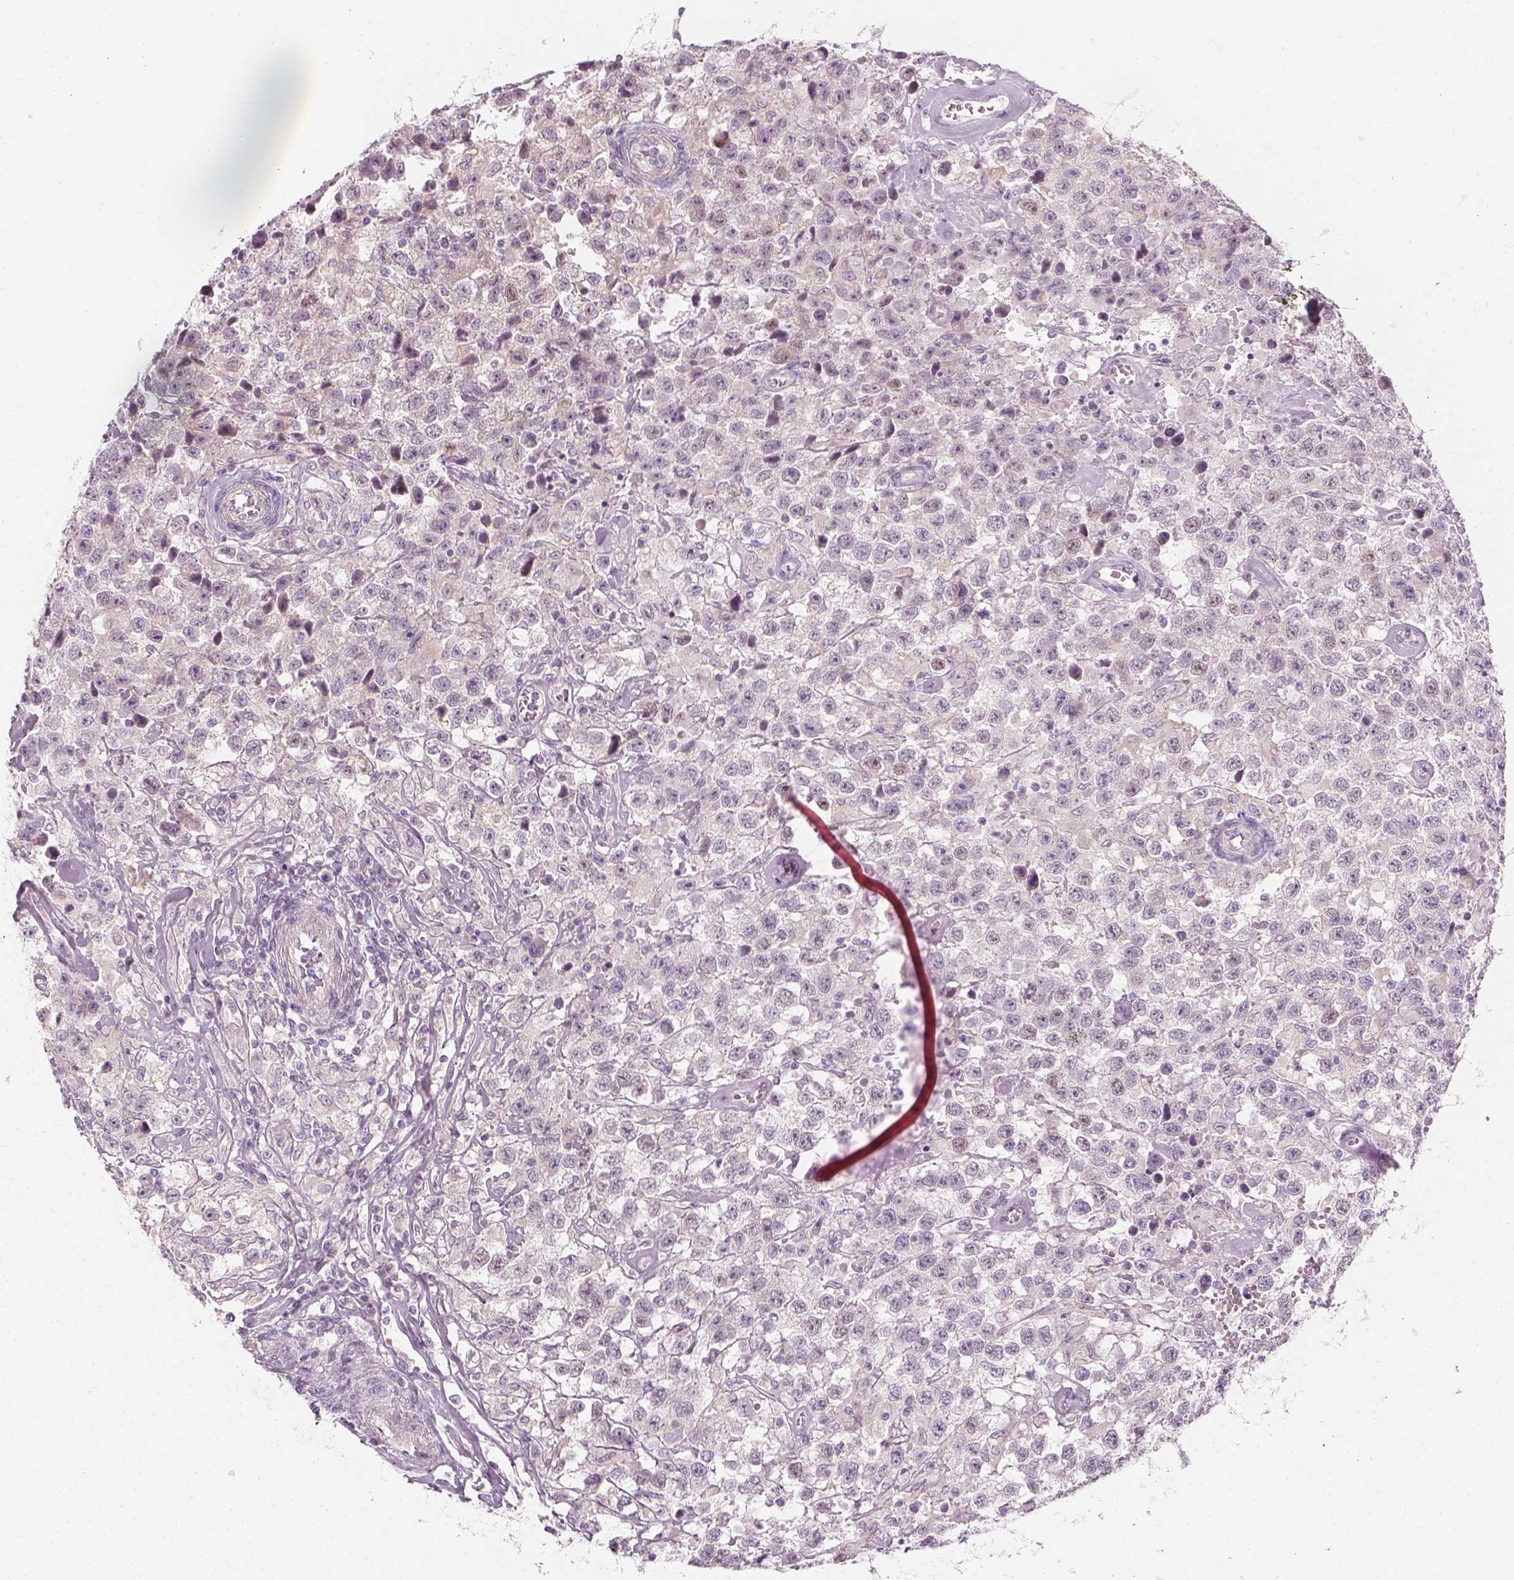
{"staining": {"intensity": "negative", "quantity": "none", "location": "none"}, "tissue": "testis cancer", "cell_type": "Tumor cells", "image_type": "cancer", "snomed": [{"axis": "morphology", "description": "Seminoma, NOS"}, {"axis": "topography", "description": "Testis"}], "caption": "Tumor cells are negative for protein expression in human testis seminoma.", "gene": "PRAME", "patient": {"sex": "male", "age": 43}}